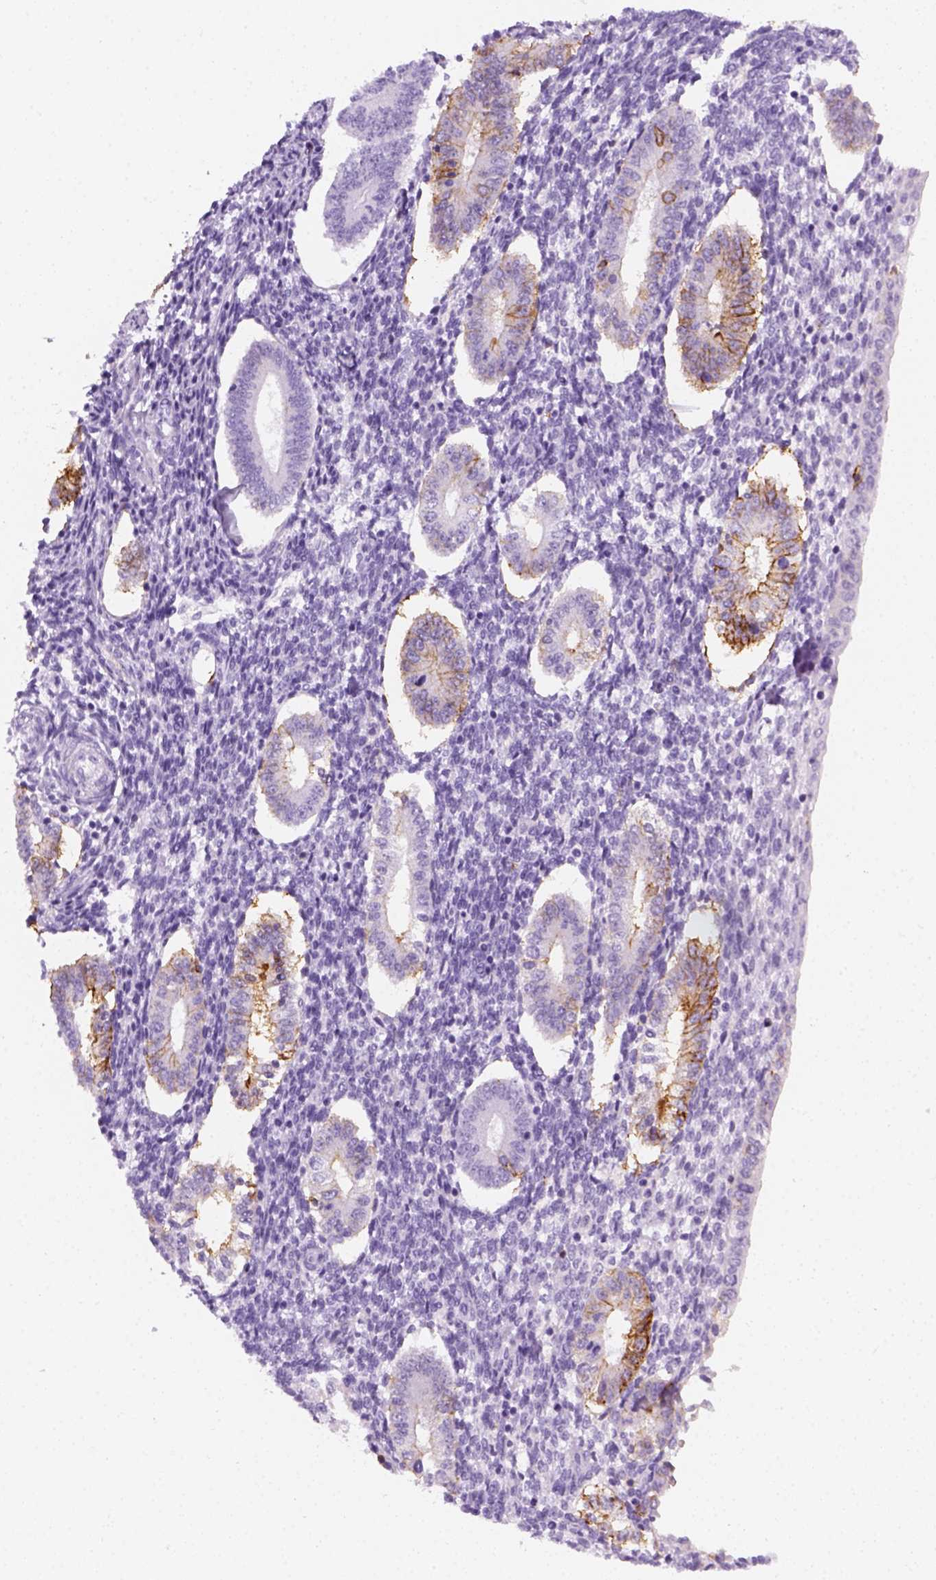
{"staining": {"intensity": "negative", "quantity": "none", "location": "none"}, "tissue": "endometrium", "cell_type": "Cells in endometrial stroma", "image_type": "normal", "snomed": [{"axis": "morphology", "description": "Normal tissue, NOS"}, {"axis": "topography", "description": "Endometrium"}], "caption": "This image is of benign endometrium stained with IHC to label a protein in brown with the nuclei are counter-stained blue. There is no expression in cells in endometrial stroma.", "gene": "AQP3", "patient": {"sex": "female", "age": 40}}